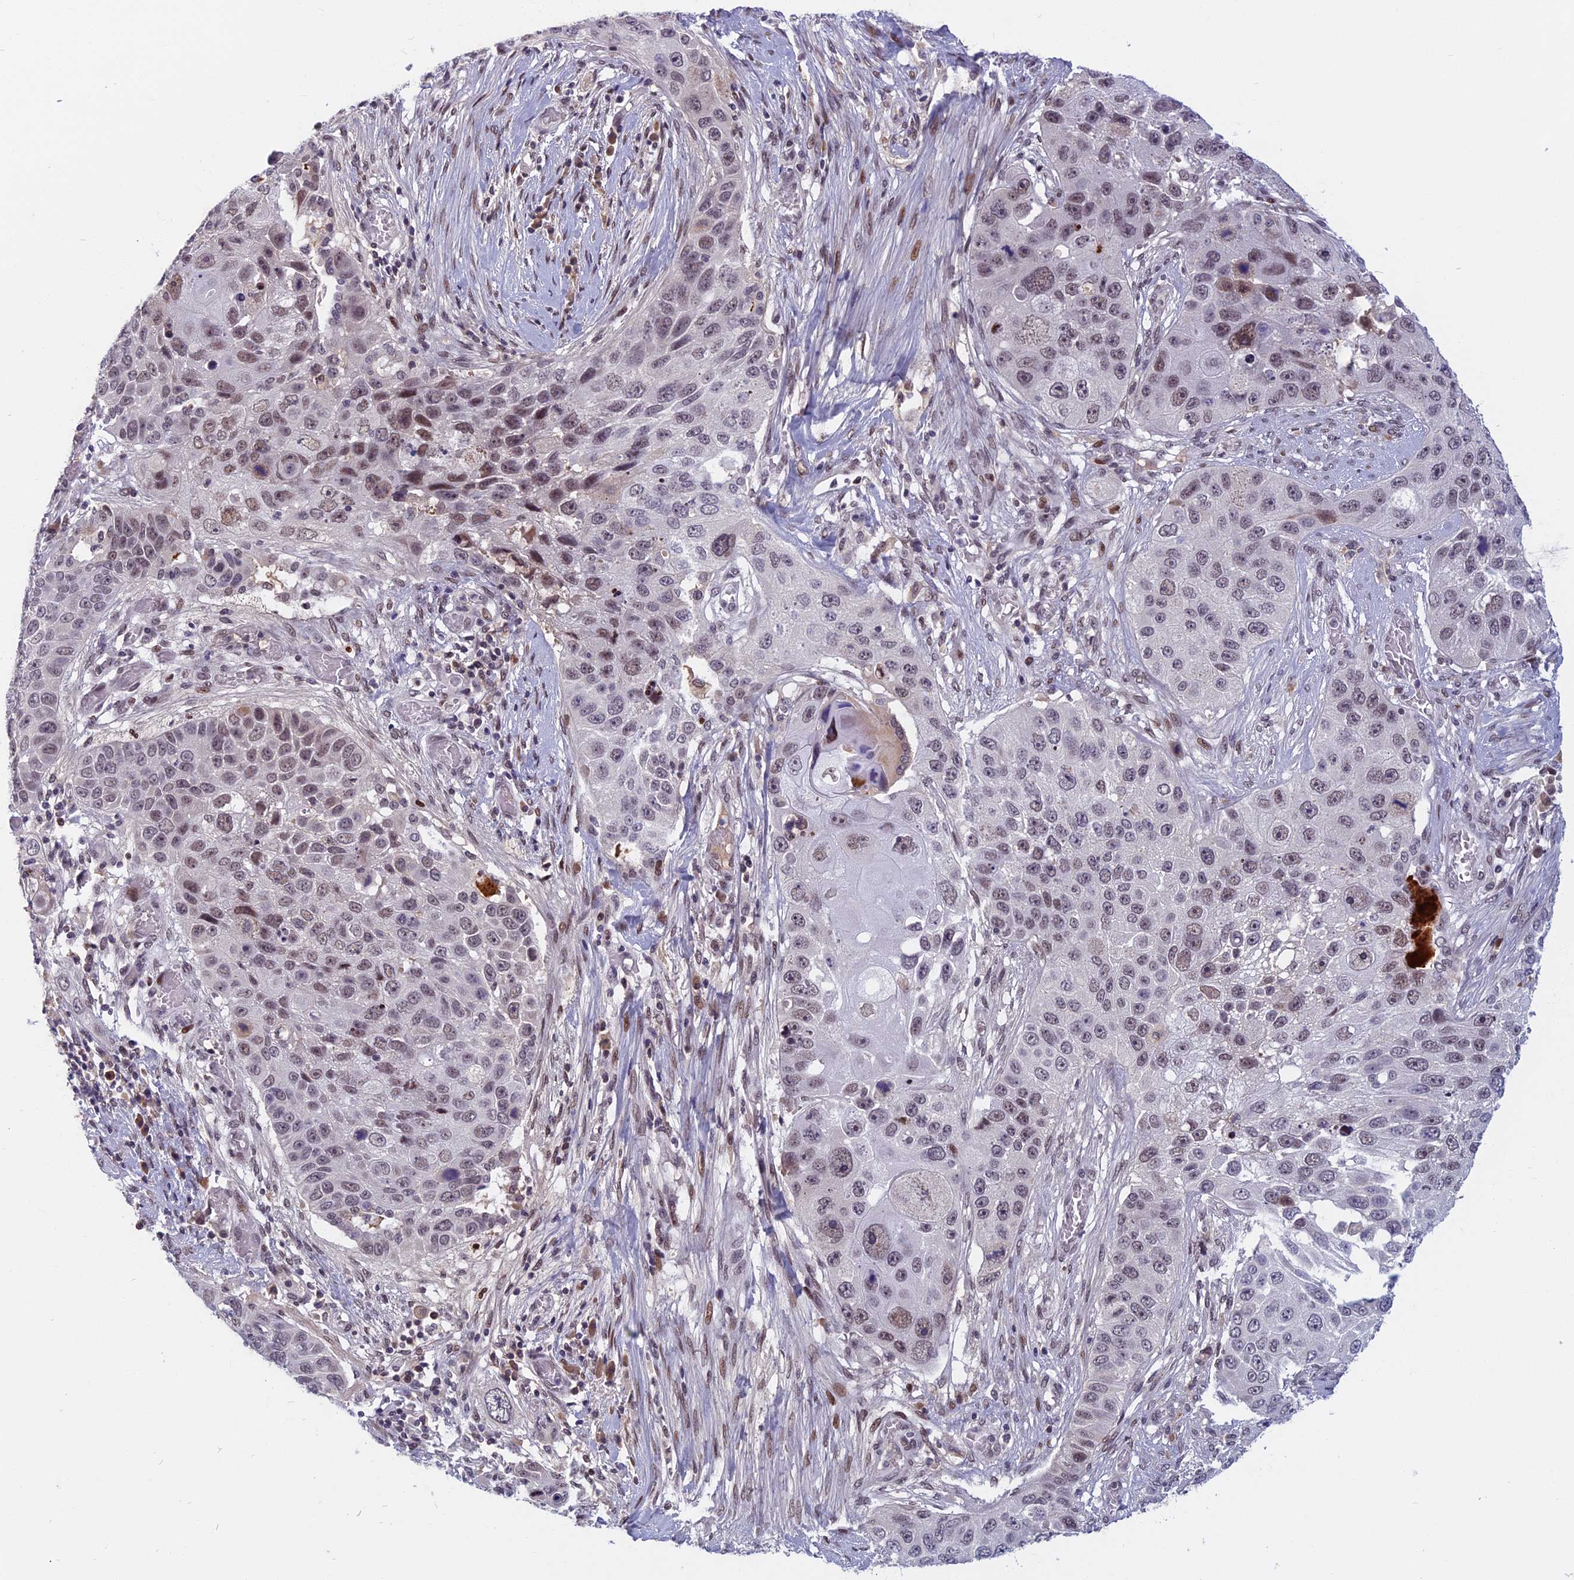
{"staining": {"intensity": "moderate", "quantity": ">75%", "location": "nuclear"}, "tissue": "lung cancer", "cell_type": "Tumor cells", "image_type": "cancer", "snomed": [{"axis": "morphology", "description": "Adenocarcinoma, NOS"}, {"axis": "topography", "description": "Lung"}], "caption": "Protein analysis of lung cancer tissue shows moderate nuclear positivity in about >75% of tumor cells.", "gene": "CDC7", "patient": {"sex": "male", "age": 64}}